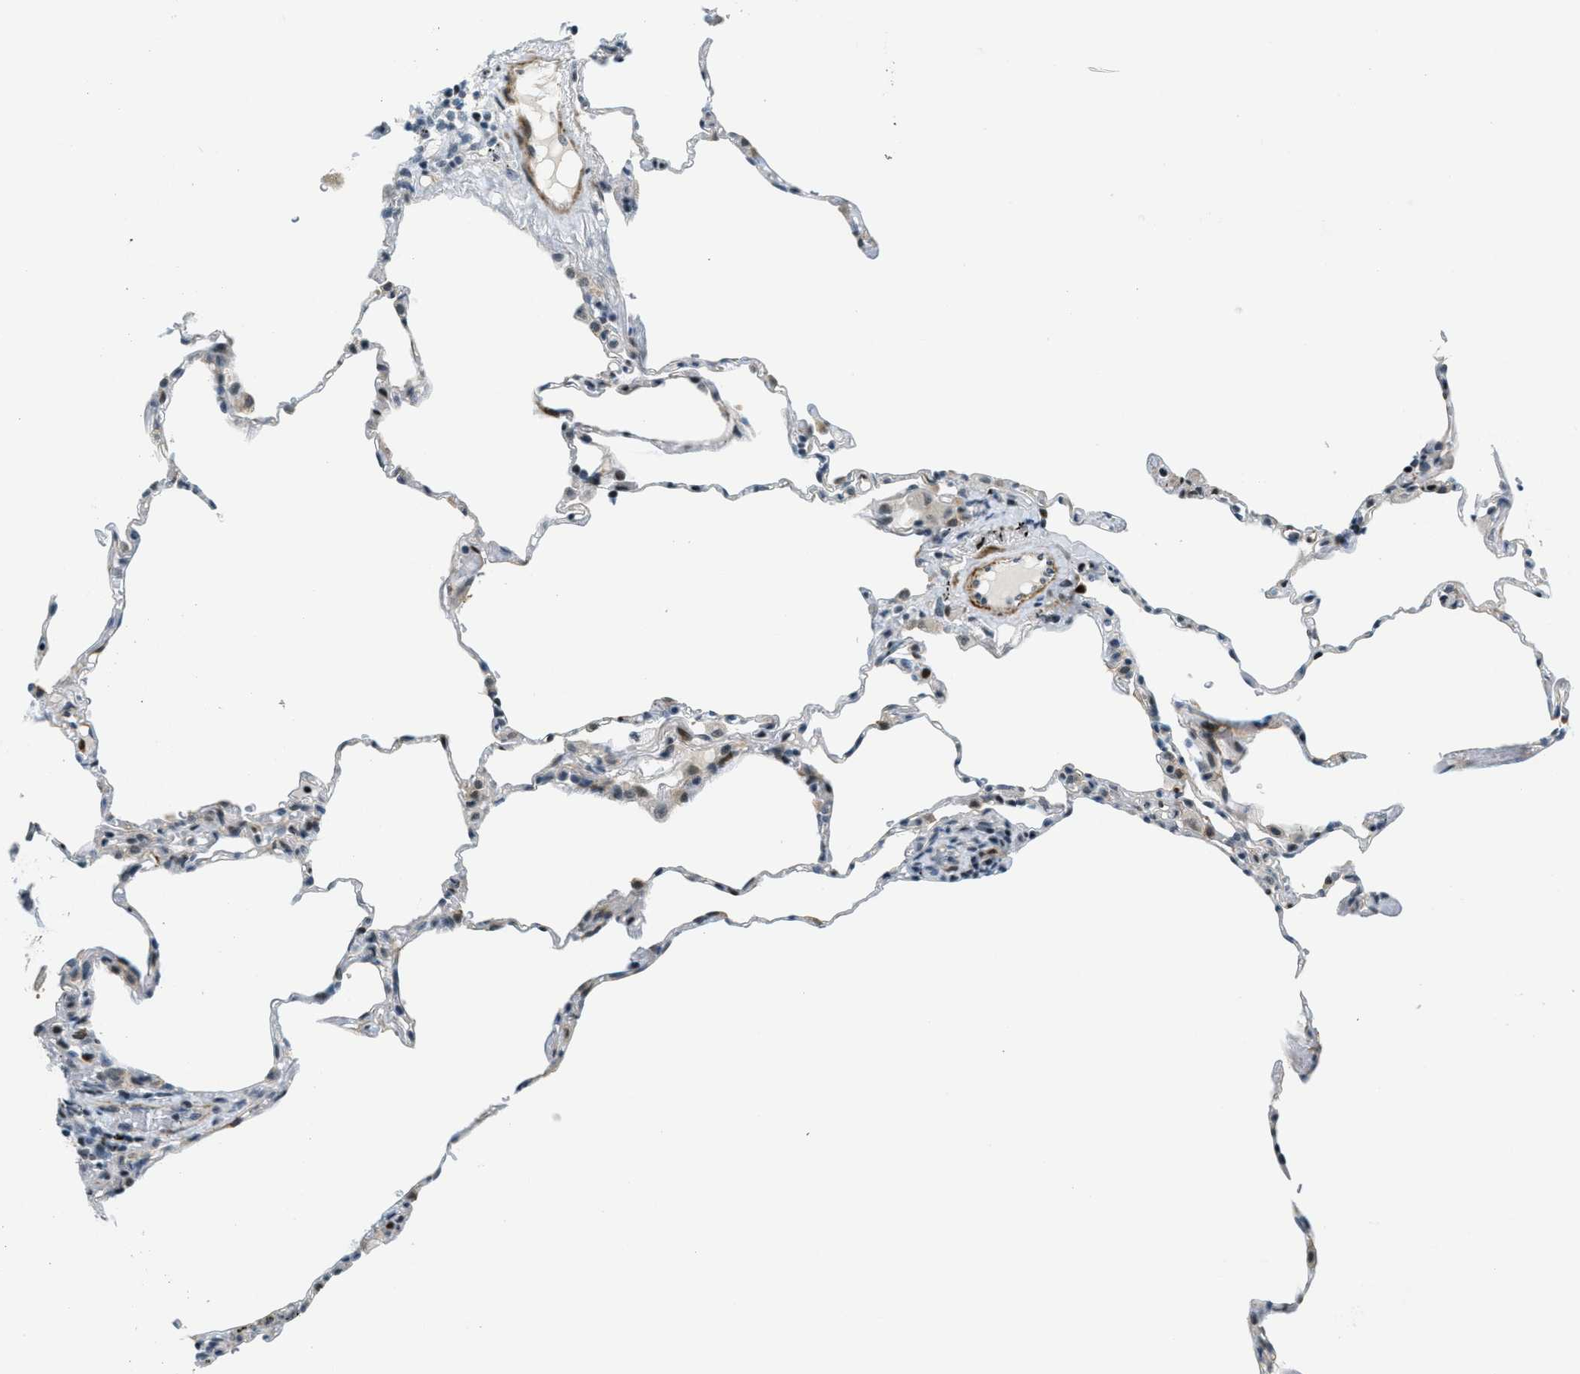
{"staining": {"intensity": "negative", "quantity": "none", "location": "none"}, "tissue": "lung", "cell_type": "Alveolar cells", "image_type": "normal", "snomed": [{"axis": "morphology", "description": "Normal tissue, NOS"}, {"axis": "topography", "description": "Lung"}], "caption": "IHC of normal lung displays no expression in alveolar cells.", "gene": "ZDHHC23", "patient": {"sex": "male", "age": 59}}